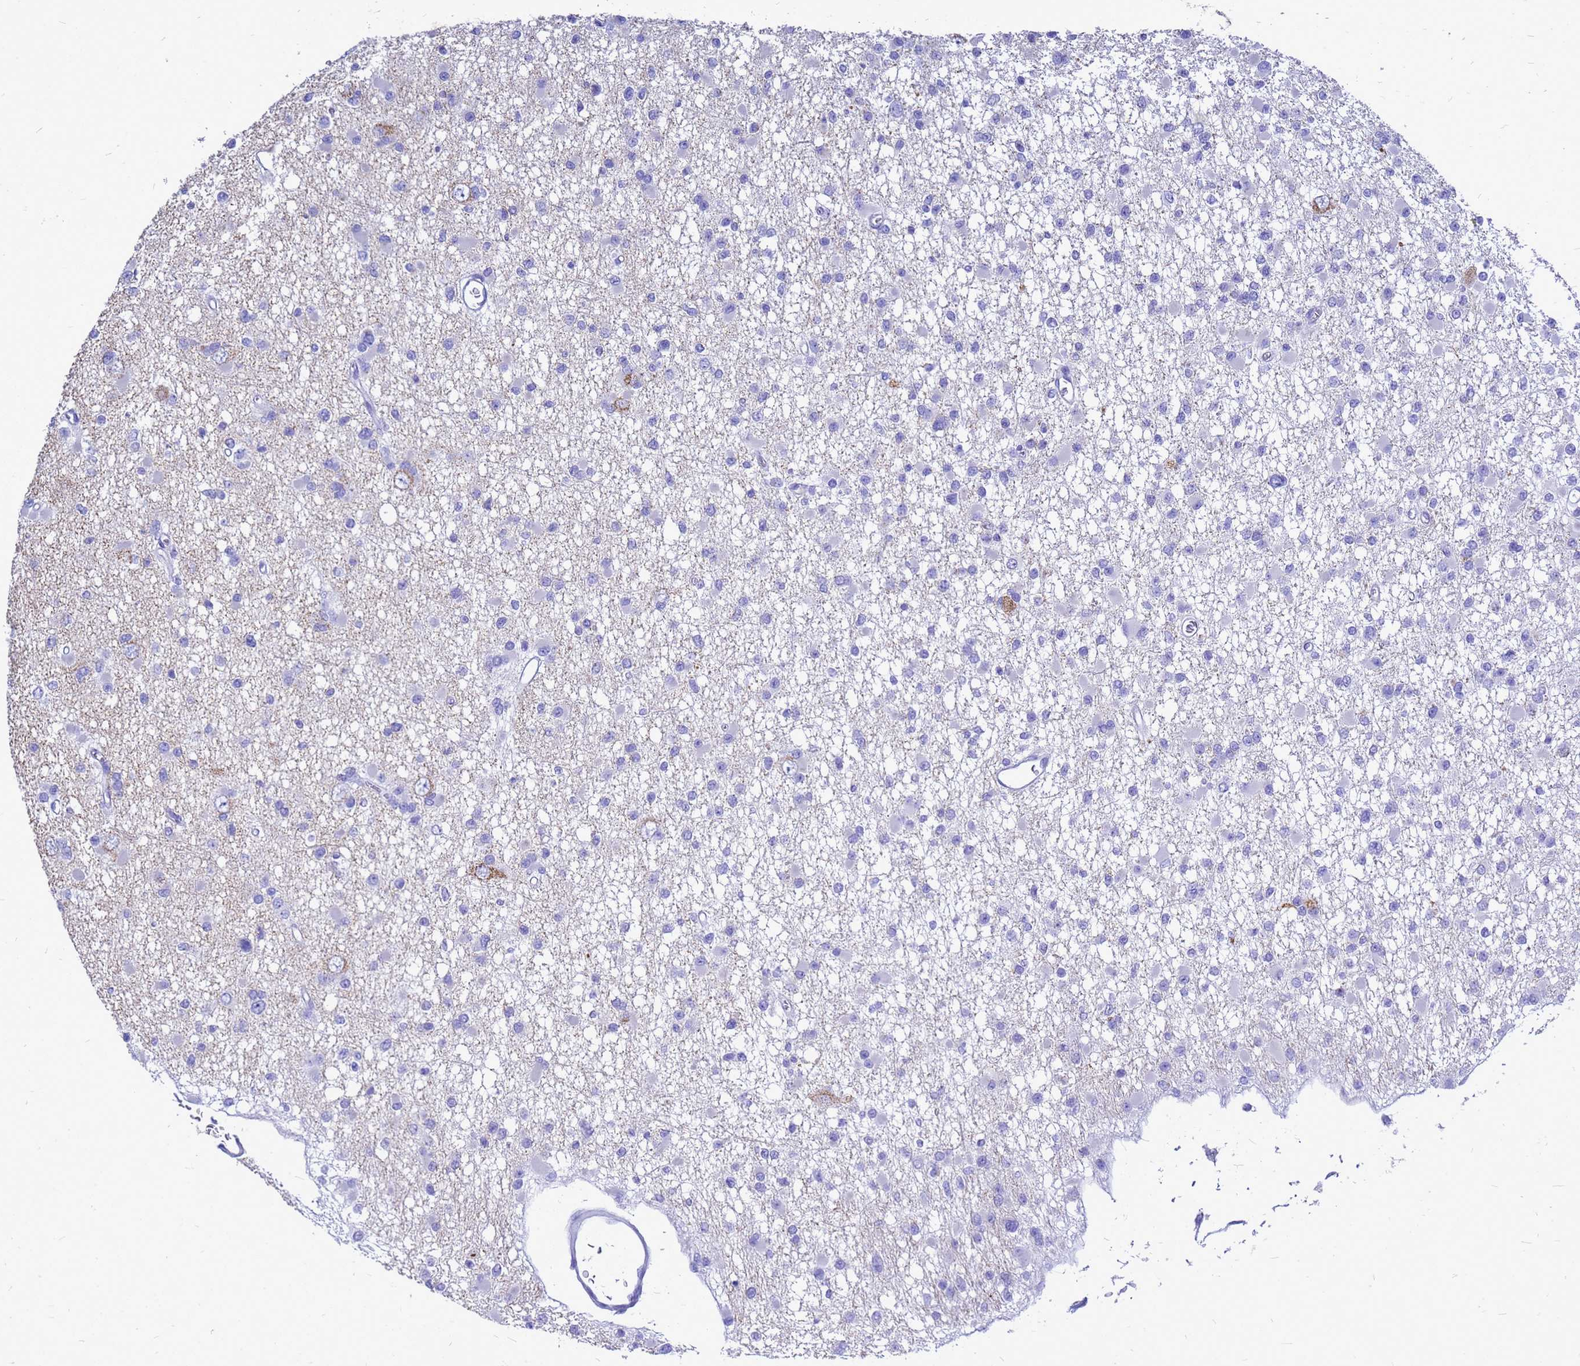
{"staining": {"intensity": "negative", "quantity": "none", "location": "none"}, "tissue": "glioma", "cell_type": "Tumor cells", "image_type": "cancer", "snomed": [{"axis": "morphology", "description": "Glioma, malignant, Low grade"}, {"axis": "topography", "description": "Brain"}], "caption": "Photomicrograph shows no significant protein positivity in tumor cells of low-grade glioma (malignant).", "gene": "OR52E2", "patient": {"sex": "female", "age": 22}}